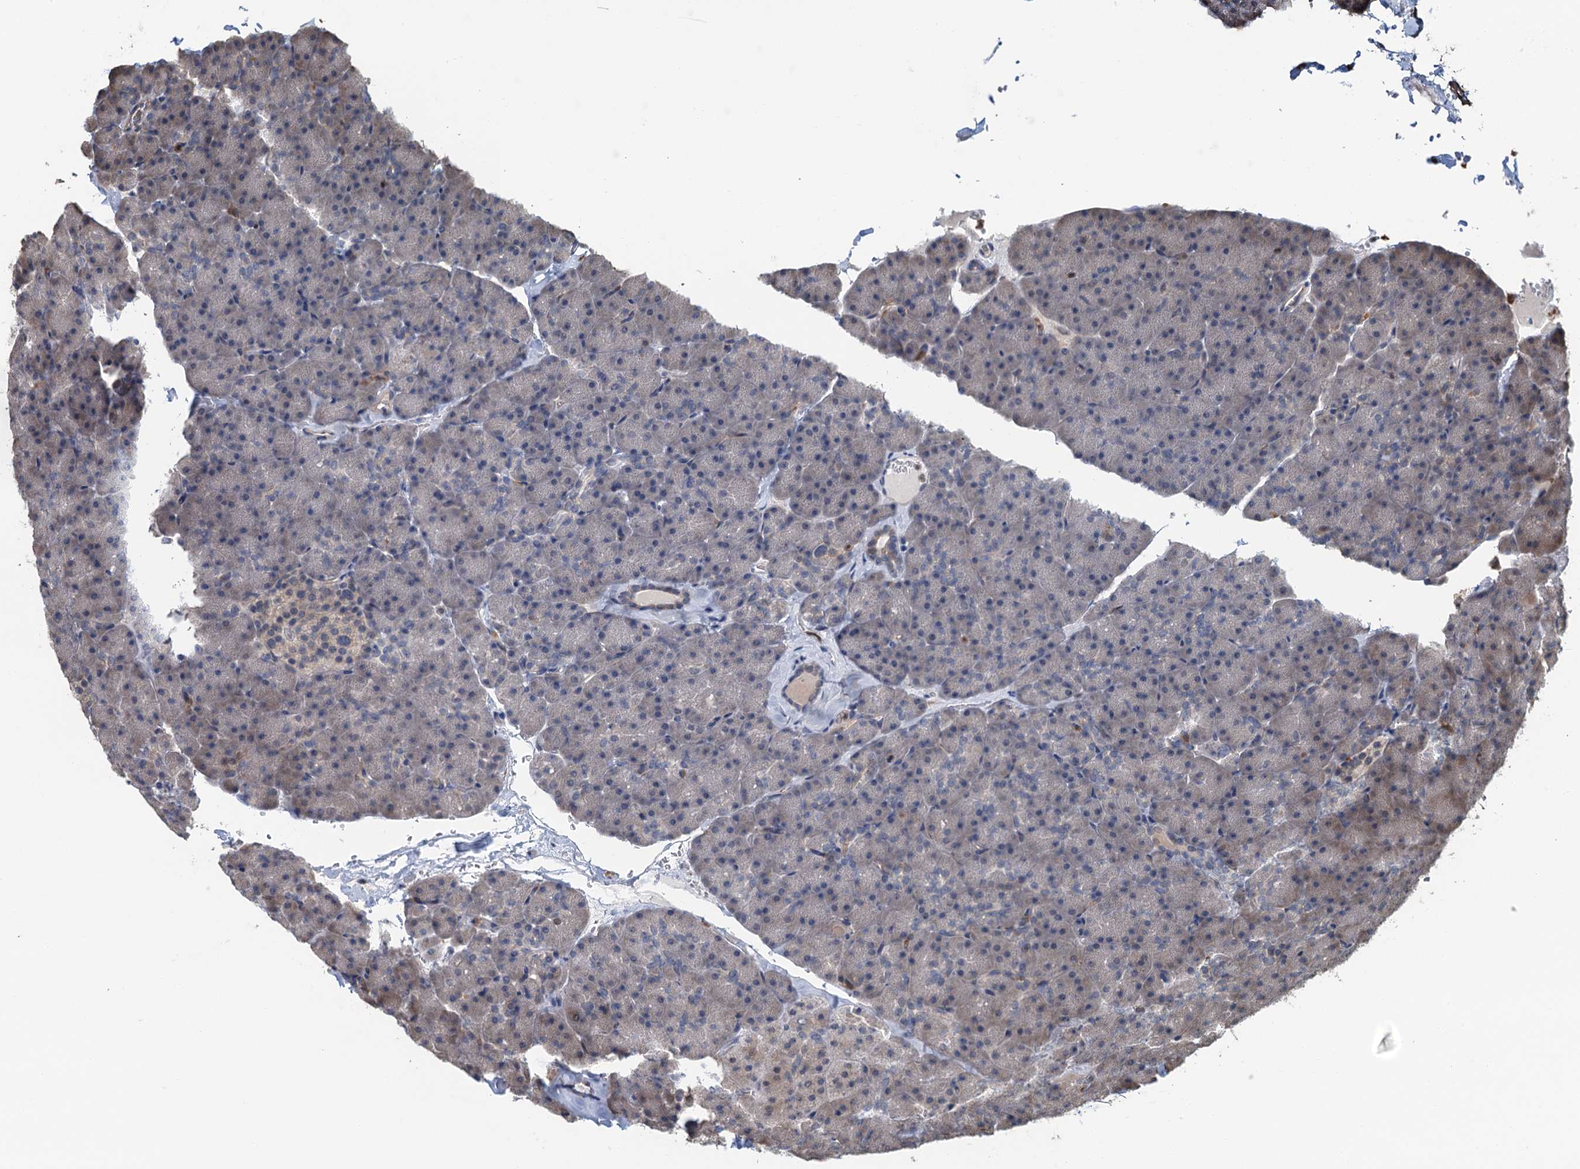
{"staining": {"intensity": "weak", "quantity": "<25%", "location": "cytoplasmic/membranous"}, "tissue": "pancreas", "cell_type": "Exocrine glandular cells", "image_type": "normal", "snomed": [{"axis": "morphology", "description": "Normal tissue, NOS"}, {"axis": "topography", "description": "Pancreas"}], "caption": "Image shows no significant protein staining in exocrine glandular cells of benign pancreas. (Stains: DAB immunohistochemistry with hematoxylin counter stain, Microscopy: brightfield microscopy at high magnification).", "gene": "WHAMM", "patient": {"sex": "male", "age": 36}}